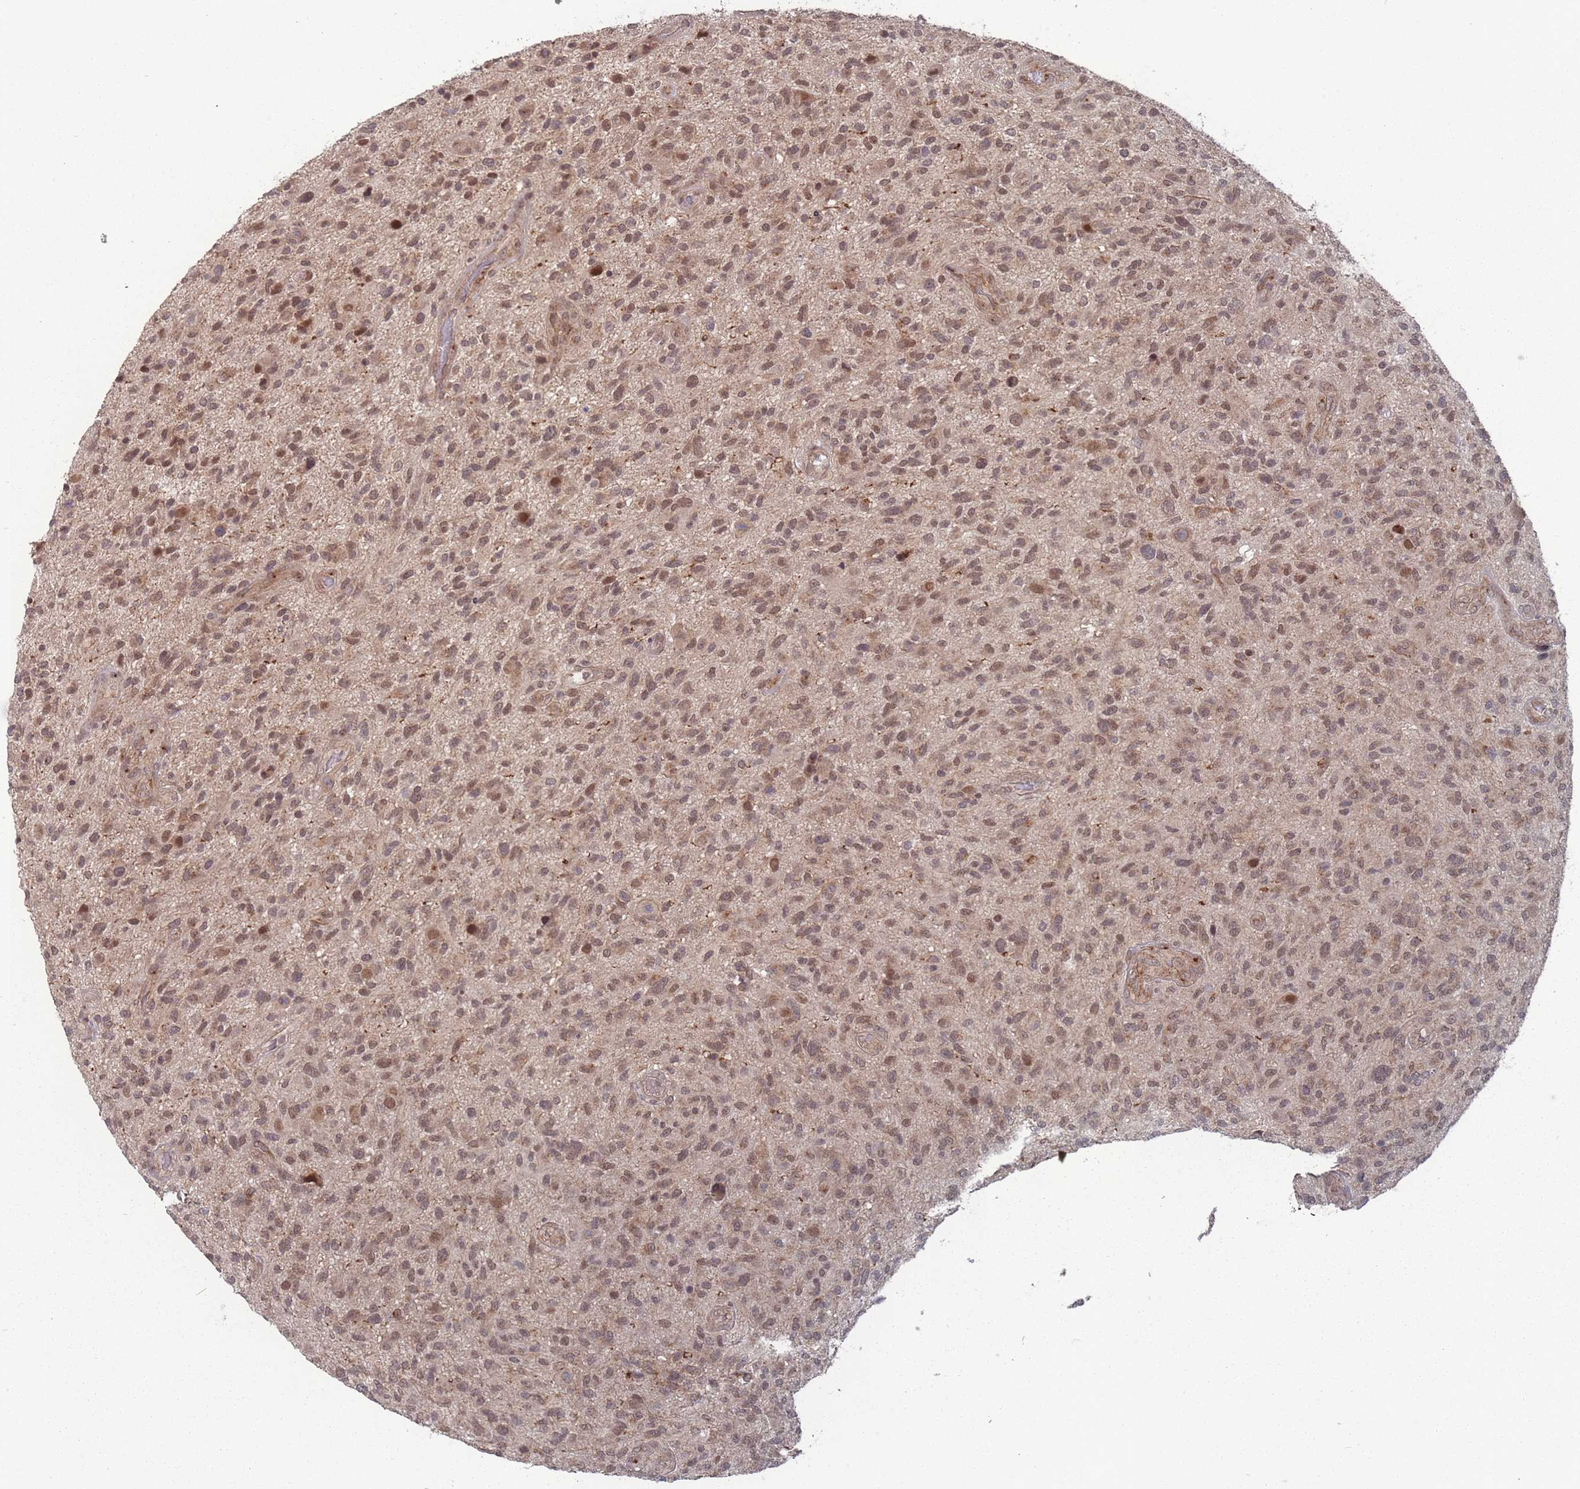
{"staining": {"intensity": "moderate", "quantity": ">75%", "location": "nuclear"}, "tissue": "glioma", "cell_type": "Tumor cells", "image_type": "cancer", "snomed": [{"axis": "morphology", "description": "Glioma, malignant, High grade"}, {"axis": "topography", "description": "Brain"}], "caption": "Tumor cells show medium levels of moderate nuclear staining in approximately >75% of cells in glioma. The staining was performed using DAB (3,3'-diaminobenzidine), with brown indicating positive protein expression. Nuclei are stained blue with hematoxylin.", "gene": "CNTRL", "patient": {"sex": "male", "age": 47}}